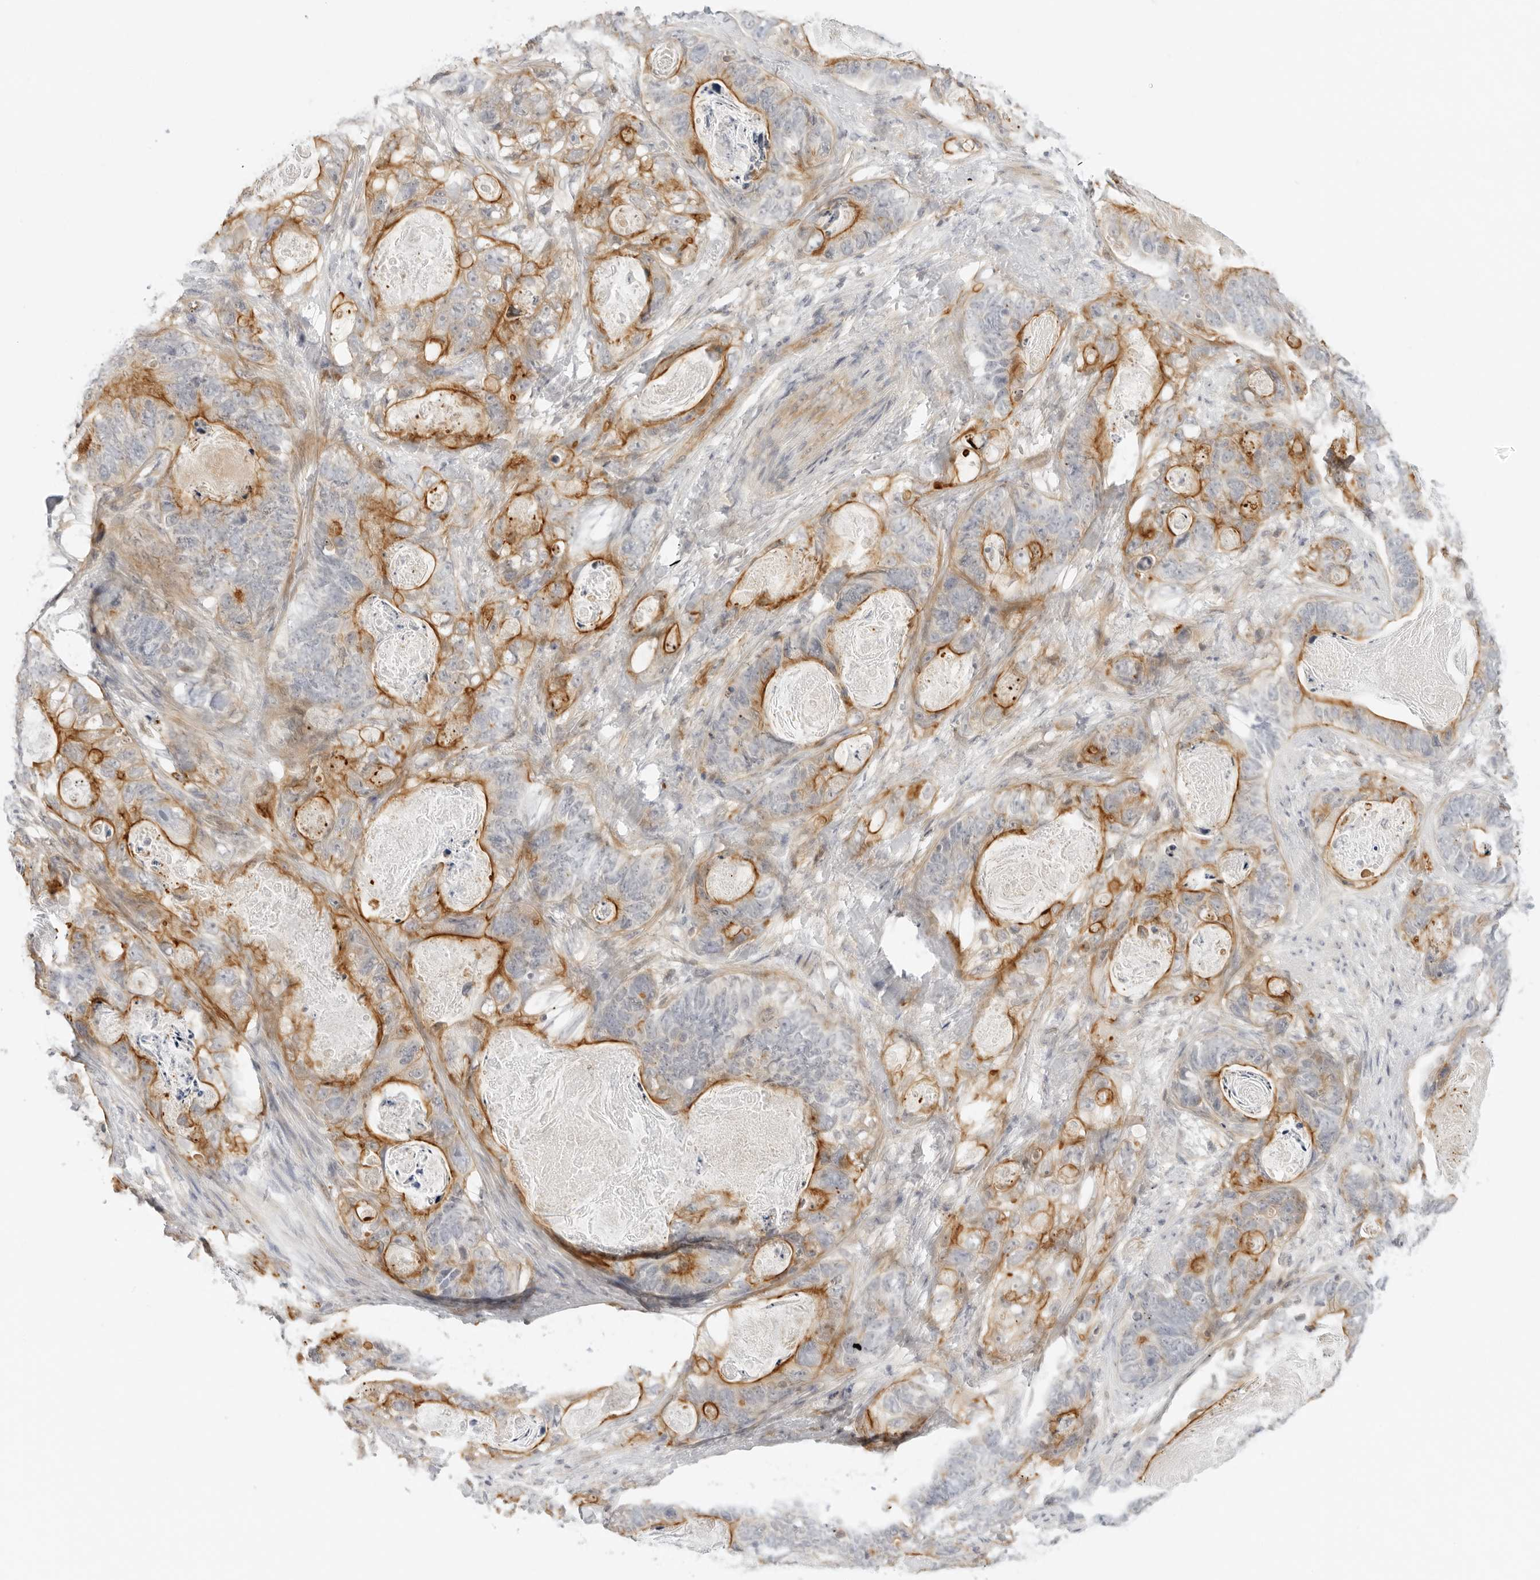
{"staining": {"intensity": "moderate", "quantity": "25%-75%", "location": "cytoplasmic/membranous"}, "tissue": "stomach cancer", "cell_type": "Tumor cells", "image_type": "cancer", "snomed": [{"axis": "morphology", "description": "Normal tissue, NOS"}, {"axis": "morphology", "description": "Adenocarcinoma, NOS"}, {"axis": "topography", "description": "Stomach"}], "caption": "Stomach cancer (adenocarcinoma) stained for a protein (brown) displays moderate cytoplasmic/membranous positive expression in approximately 25%-75% of tumor cells.", "gene": "OSCP1", "patient": {"sex": "female", "age": 89}}